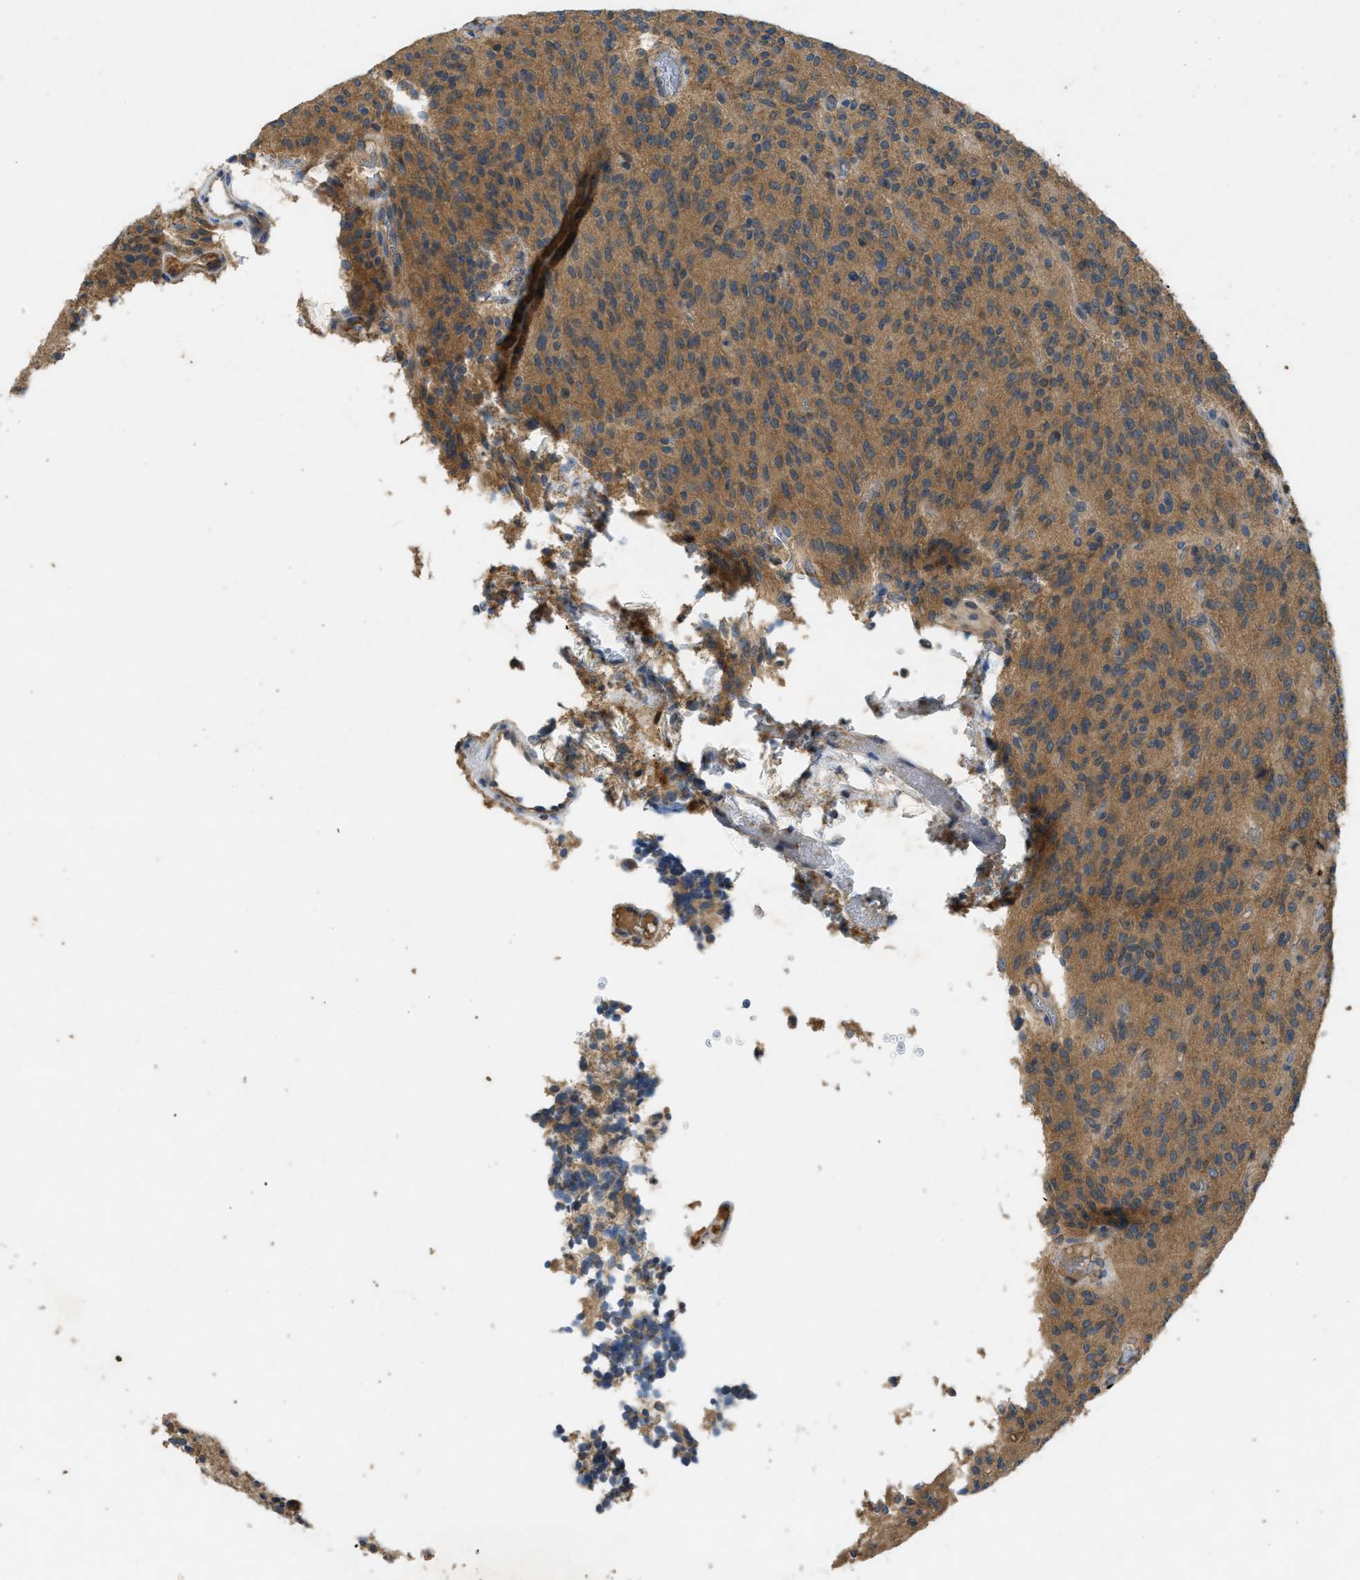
{"staining": {"intensity": "moderate", "quantity": ">75%", "location": "cytoplasmic/membranous"}, "tissue": "glioma", "cell_type": "Tumor cells", "image_type": "cancer", "snomed": [{"axis": "morphology", "description": "Glioma, malignant, High grade"}, {"axis": "topography", "description": "Brain"}], "caption": "Moderate cytoplasmic/membranous staining is identified in approximately >75% of tumor cells in malignant high-grade glioma.", "gene": "PPP3CA", "patient": {"sex": "male", "age": 34}}